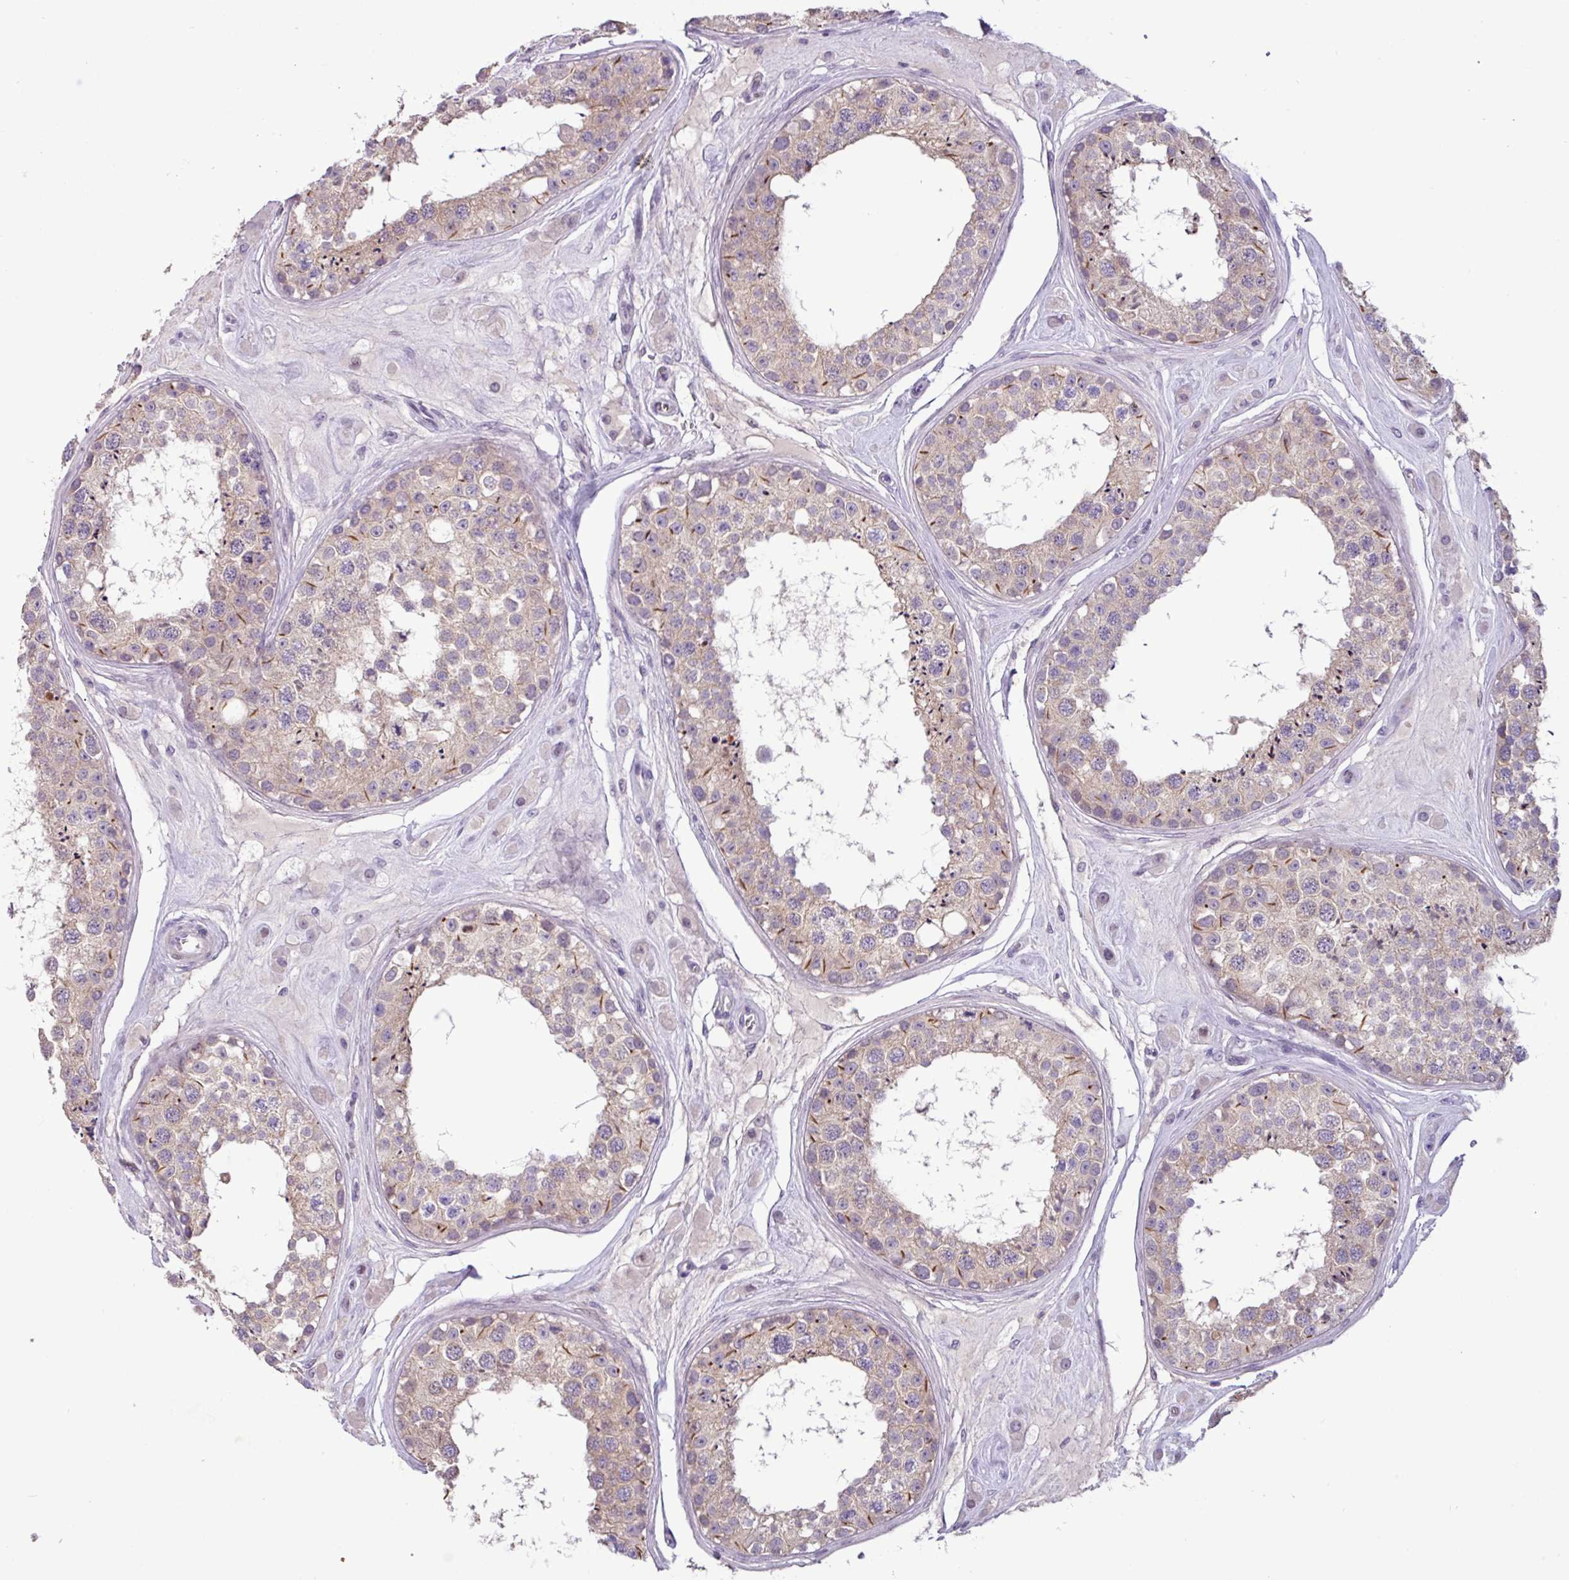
{"staining": {"intensity": "moderate", "quantity": "25%-75%", "location": "cytoplasmic/membranous"}, "tissue": "testis", "cell_type": "Cells in seminiferous ducts", "image_type": "normal", "snomed": [{"axis": "morphology", "description": "Normal tissue, NOS"}, {"axis": "topography", "description": "Testis"}], "caption": "Benign testis reveals moderate cytoplasmic/membranous staining in about 25%-75% of cells in seminiferous ducts Using DAB (3,3'-diaminobenzidine) (brown) and hematoxylin (blue) stains, captured at high magnification using brightfield microscopy..", "gene": "PNLDC1", "patient": {"sex": "male", "age": 25}}